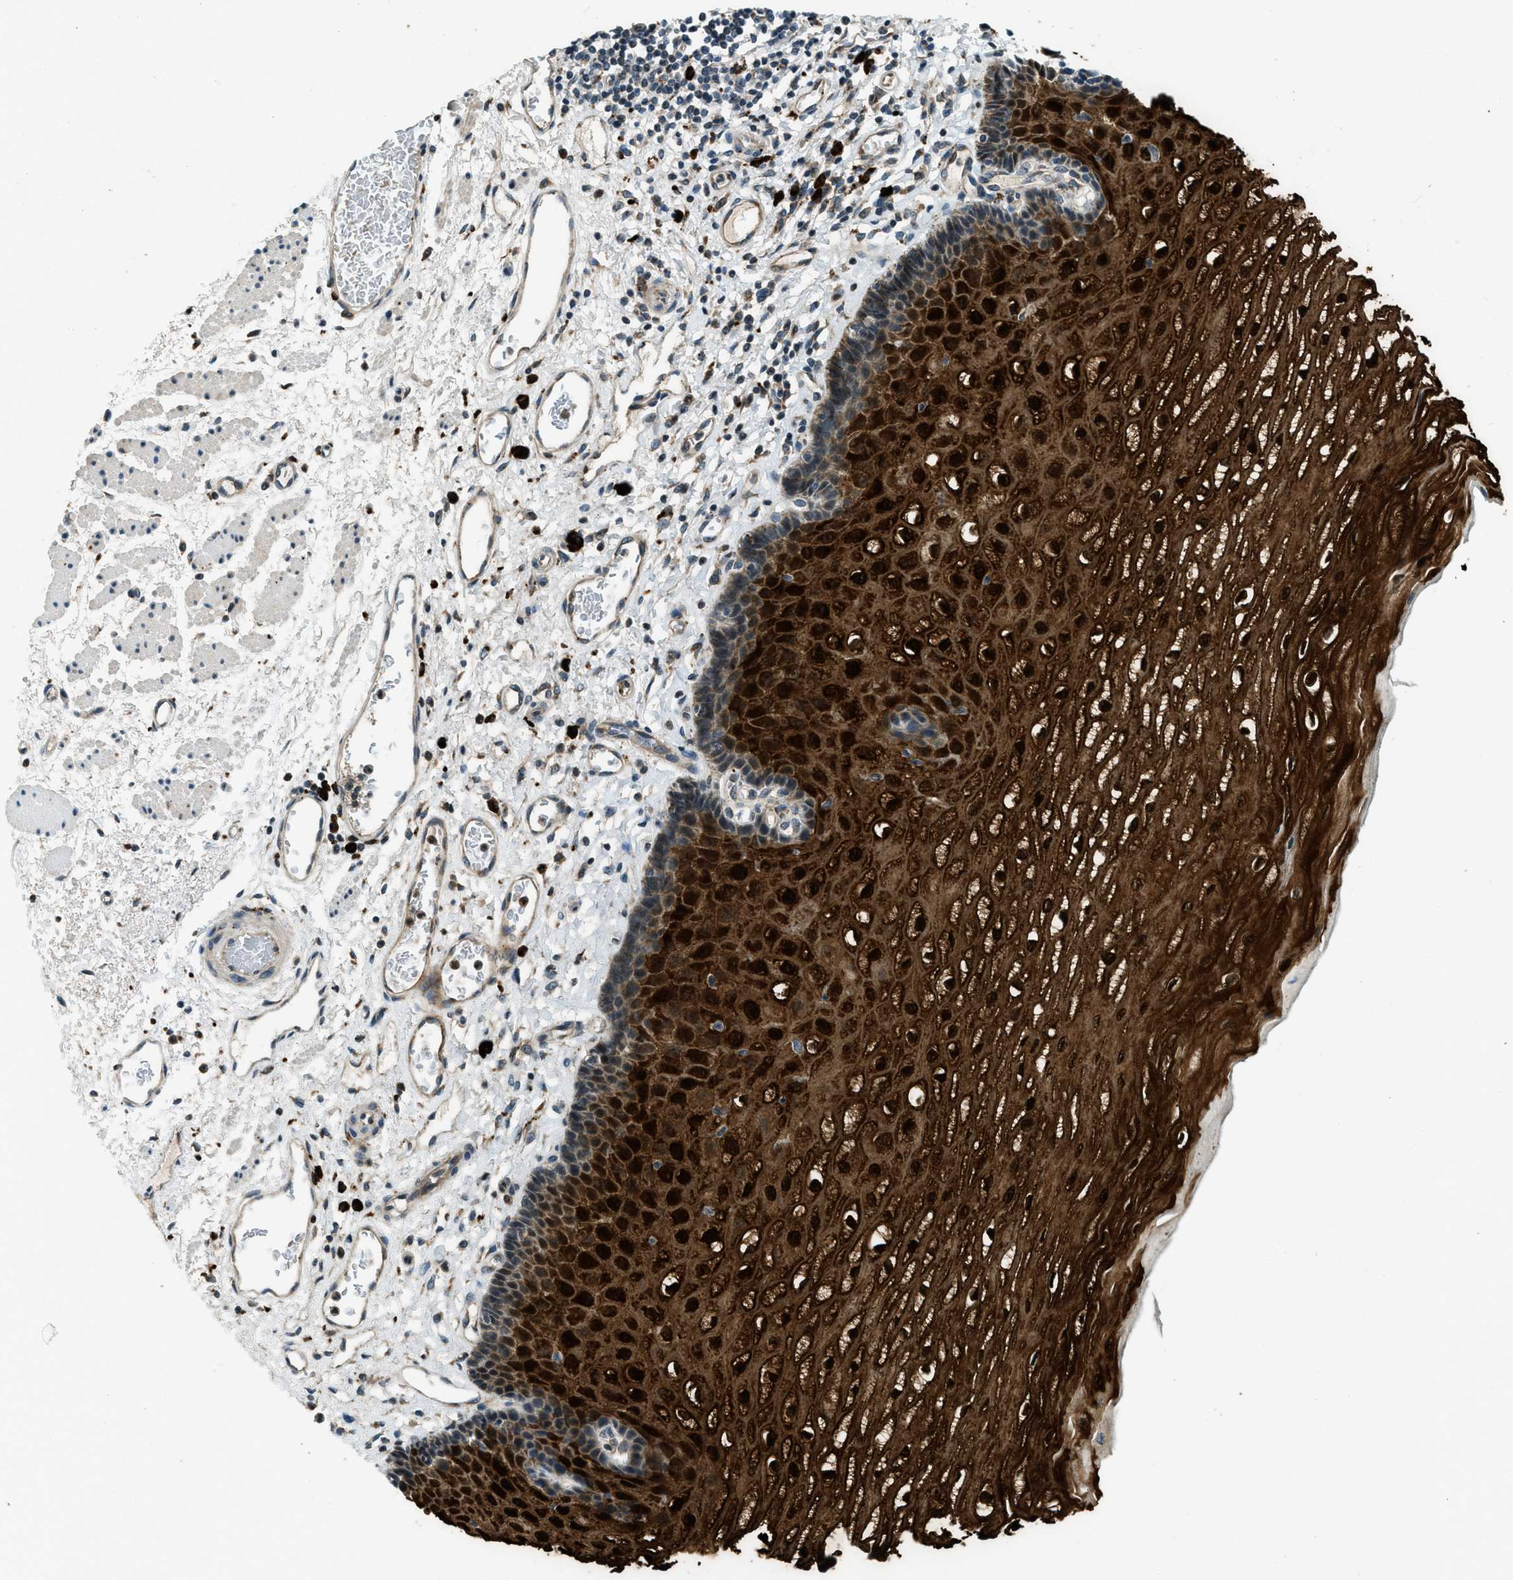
{"staining": {"intensity": "strong", "quantity": ">75%", "location": "cytoplasmic/membranous,nuclear"}, "tissue": "esophagus", "cell_type": "Squamous epithelial cells", "image_type": "normal", "snomed": [{"axis": "morphology", "description": "Normal tissue, NOS"}, {"axis": "topography", "description": "Esophagus"}], "caption": "Brown immunohistochemical staining in benign esophagus shows strong cytoplasmic/membranous,nuclear staining in about >75% of squamous epithelial cells. The staining is performed using DAB brown chromogen to label protein expression. The nuclei are counter-stained blue using hematoxylin.", "gene": "HERC2", "patient": {"sex": "male", "age": 54}}